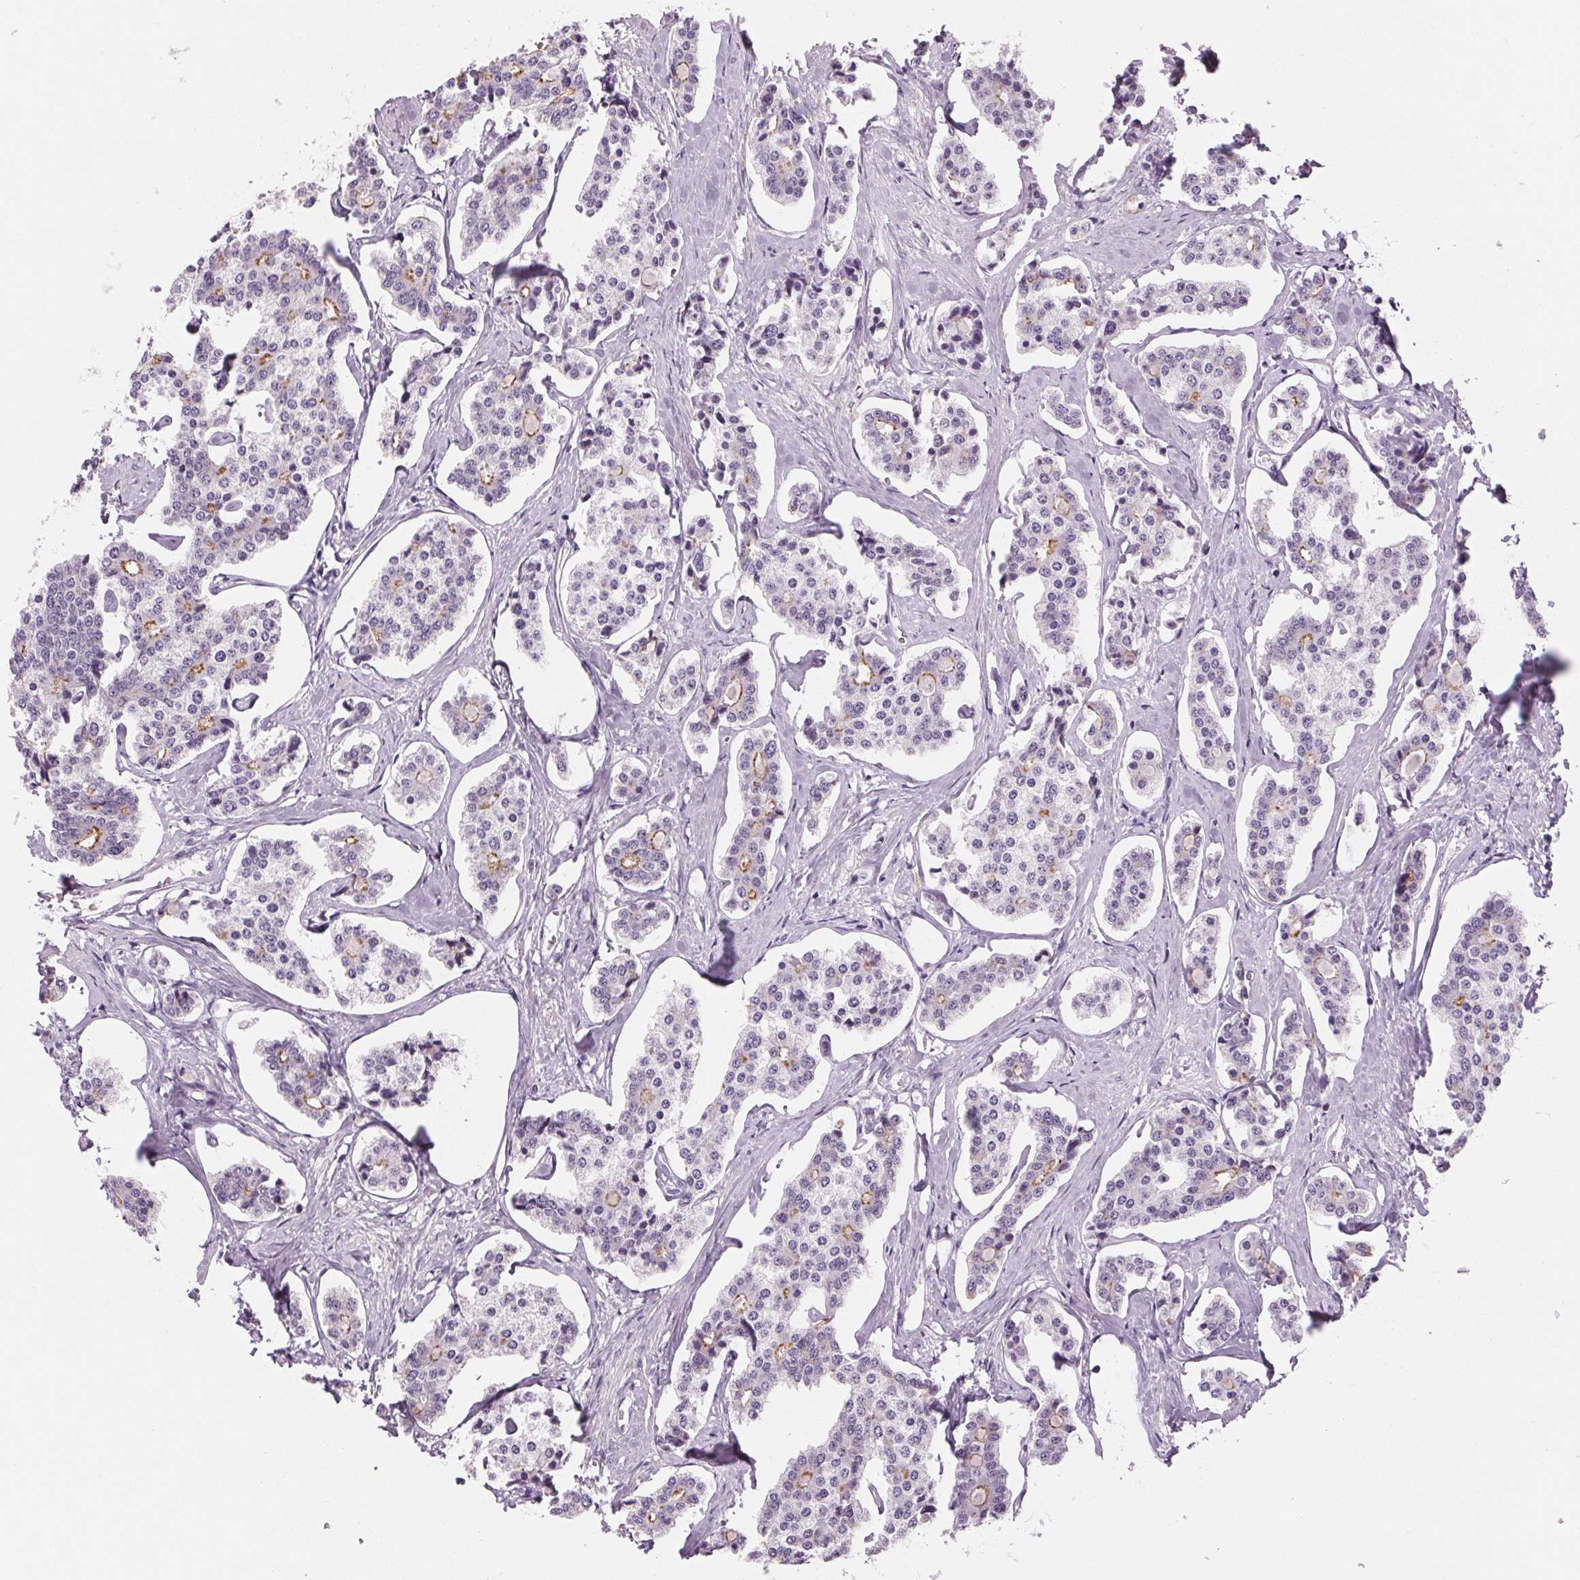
{"staining": {"intensity": "moderate", "quantity": "<25%", "location": "cytoplasmic/membranous"}, "tissue": "carcinoid", "cell_type": "Tumor cells", "image_type": "cancer", "snomed": [{"axis": "morphology", "description": "Carcinoid, malignant, NOS"}, {"axis": "topography", "description": "Small intestine"}], "caption": "This histopathology image demonstrates immunohistochemistry staining of human carcinoid, with low moderate cytoplasmic/membranous positivity in approximately <25% of tumor cells.", "gene": "MISP", "patient": {"sex": "female", "age": 65}}